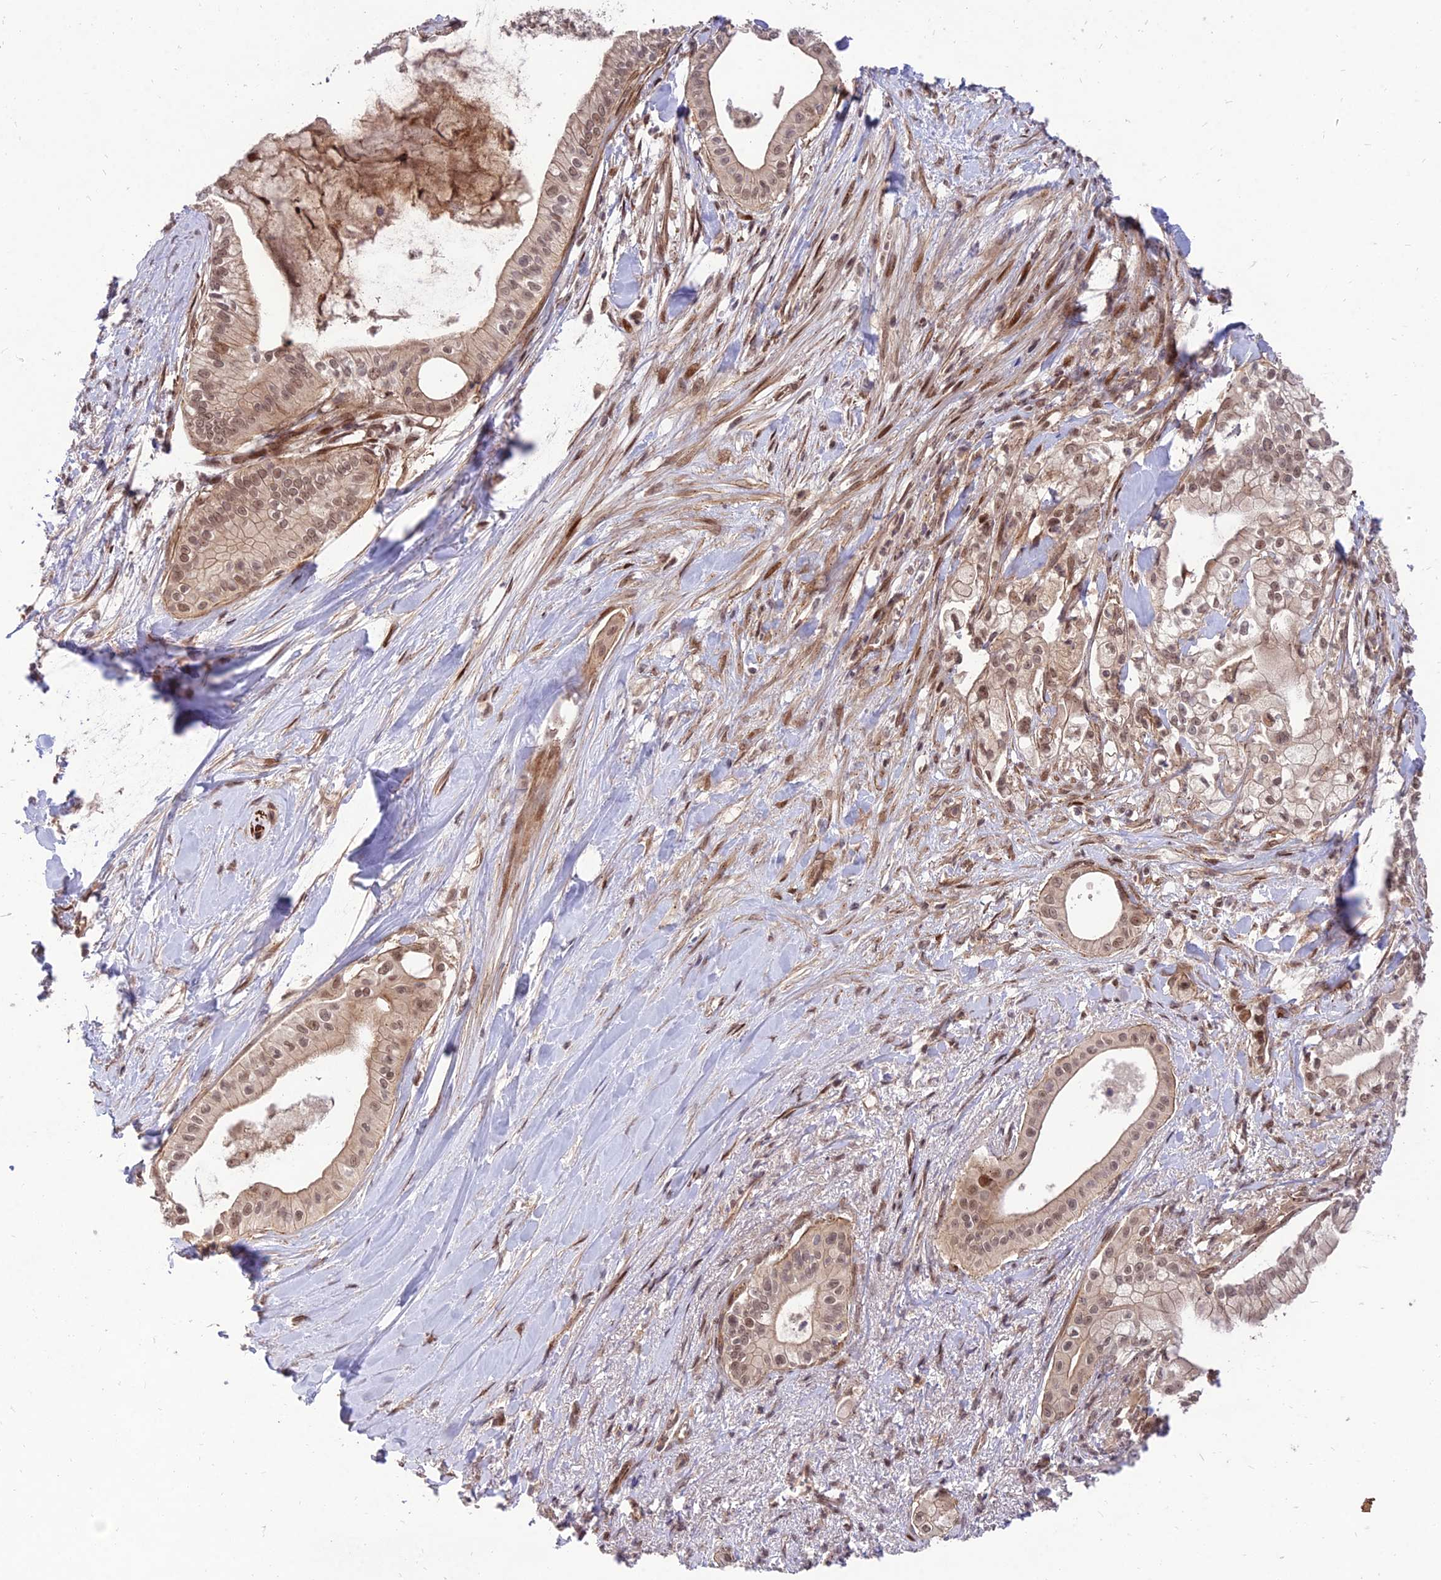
{"staining": {"intensity": "strong", "quantity": ">75%", "location": "nuclear"}, "tissue": "pancreatic cancer", "cell_type": "Tumor cells", "image_type": "cancer", "snomed": [{"axis": "morphology", "description": "Adenocarcinoma, NOS"}, {"axis": "topography", "description": "Pancreas"}], "caption": "Protein expression analysis of pancreatic cancer (adenocarcinoma) displays strong nuclear staining in about >75% of tumor cells.", "gene": "ZNF85", "patient": {"sex": "male", "age": 78}}